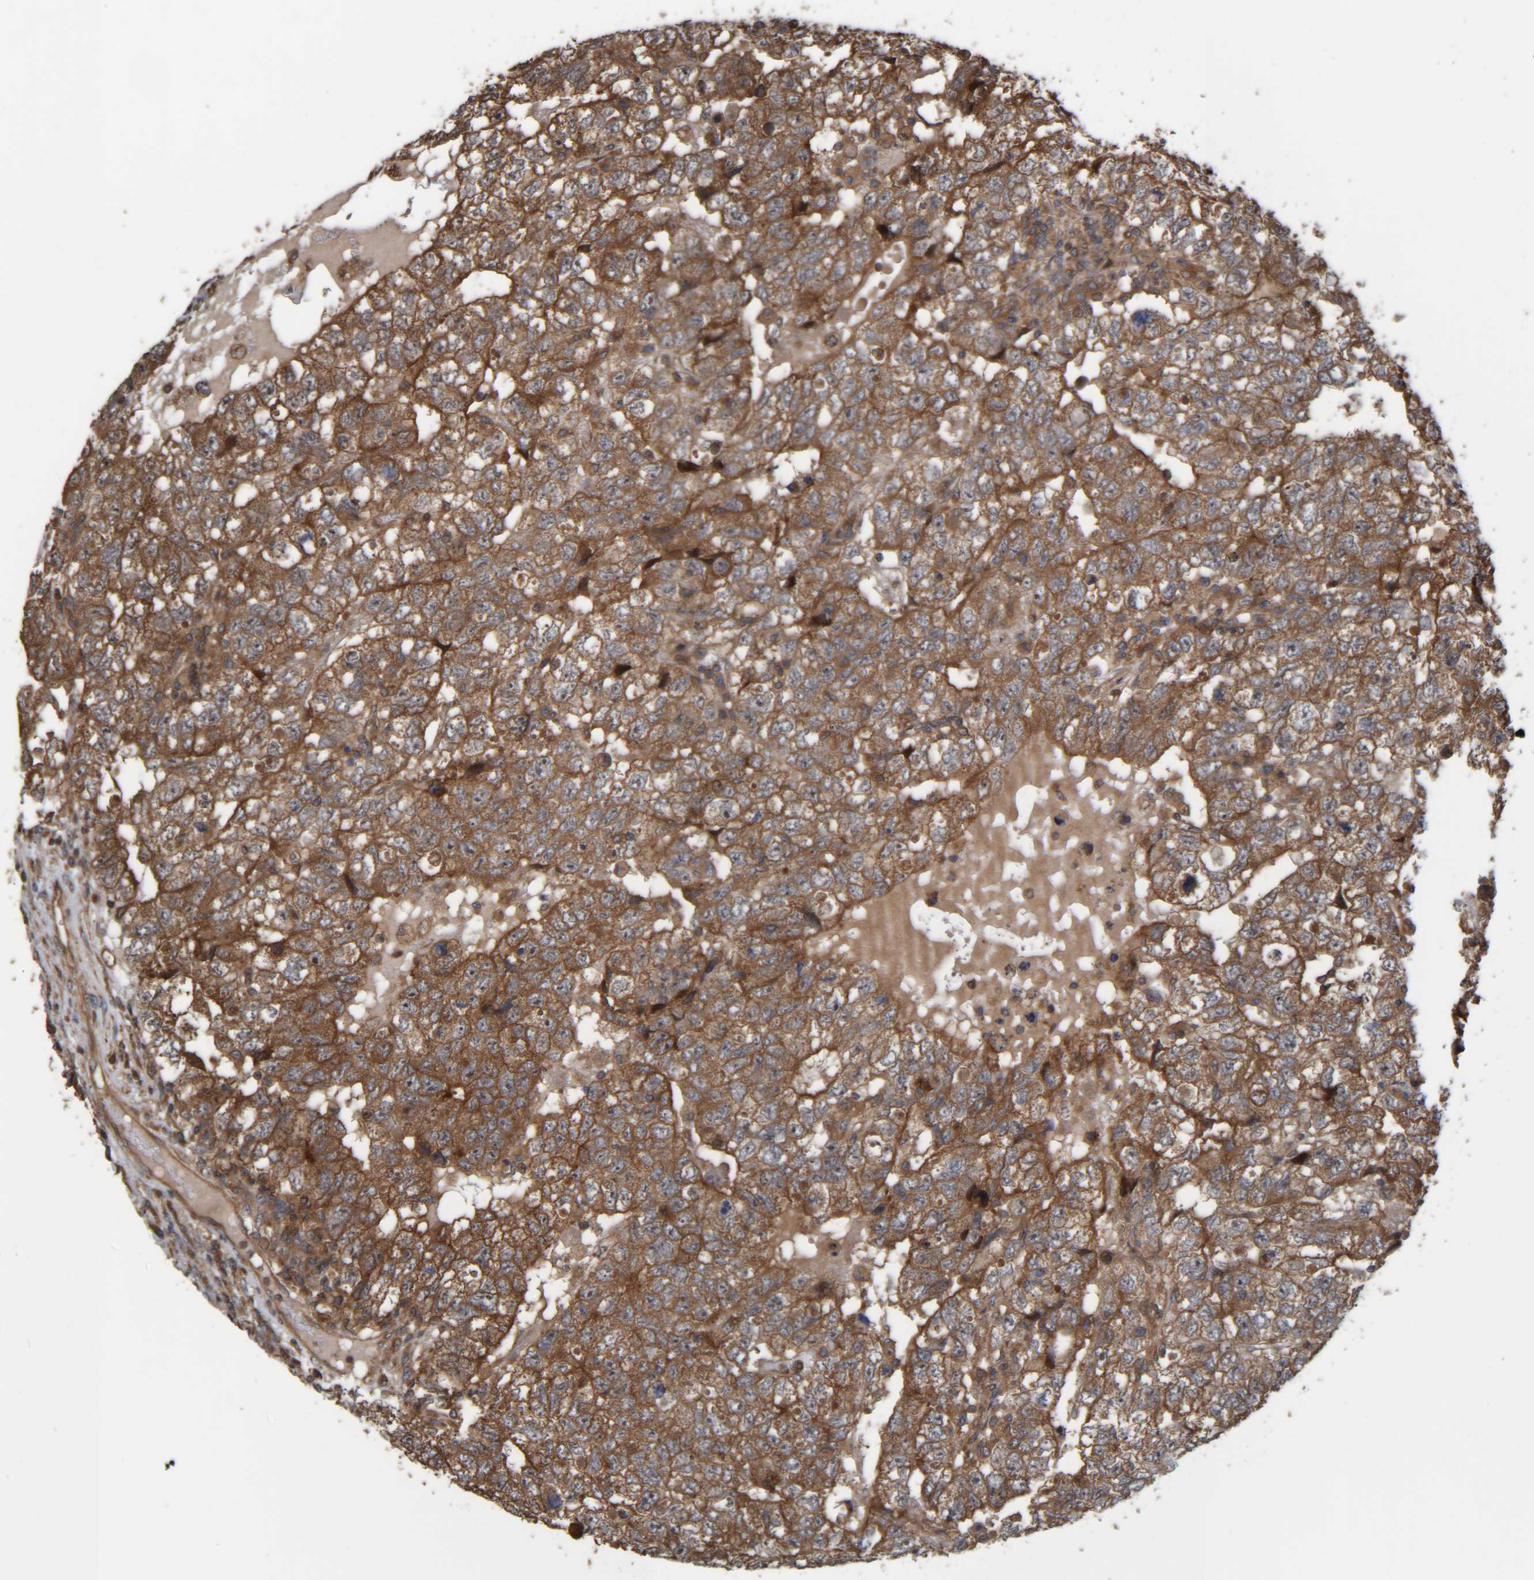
{"staining": {"intensity": "moderate", "quantity": ">75%", "location": "cytoplasmic/membranous"}, "tissue": "testis cancer", "cell_type": "Tumor cells", "image_type": "cancer", "snomed": [{"axis": "morphology", "description": "Carcinoma, Embryonal, NOS"}, {"axis": "topography", "description": "Testis"}], "caption": "Protein staining shows moderate cytoplasmic/membranous positivity in approximately >75% of tumor cells in testis cancer (embryonal carcinoma). The protein is stained brown, and the nuclei are stained in blue (DAB IHC with brightfield microscopy, high magnification).", "gene": "CCDC57", "patient": {"sex": "male", "age": 36}}